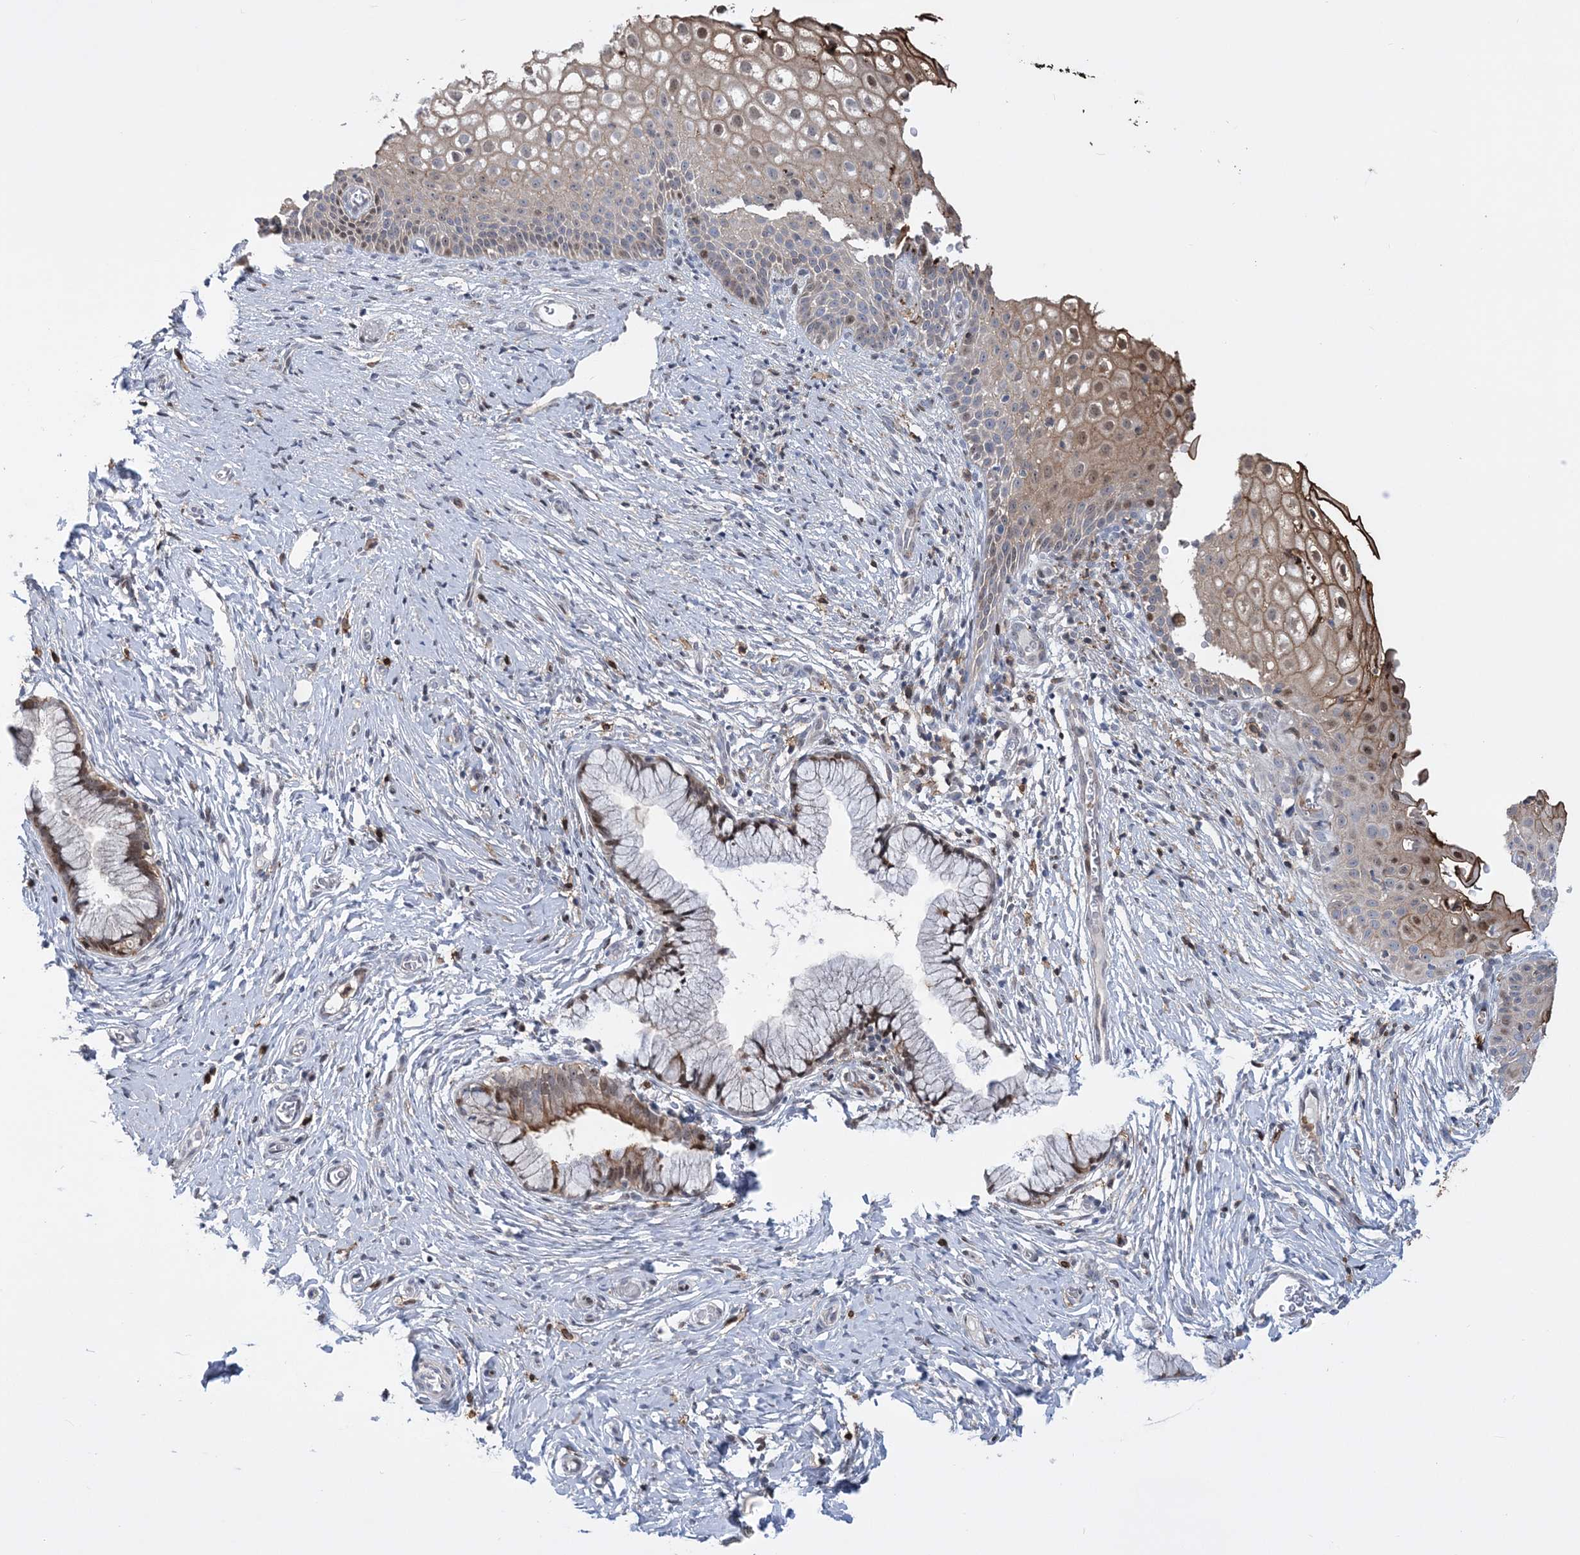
{"staining": {"intensity": "moderate", "quantity": ">75%", "location": "cytoplasmic/membranous,nuclear"}, "tissue": "cervix", "cell_type": "Glandular cells", "image_type": "normal", "snomed": [{"axis": "morphology", "description": "Normal tissue, NOS"}, {"axis": "topography", "description": "Cervix"}], "caption": "About >75% of glandular cells in normal human cervix exhibit moderate cytoplasmic/membranous,nuclear protein positivity as visualized by brown immunohistochemical staining.", "gene": "RNPEPL1", "patient": {"sex": "female", "age": 33}}